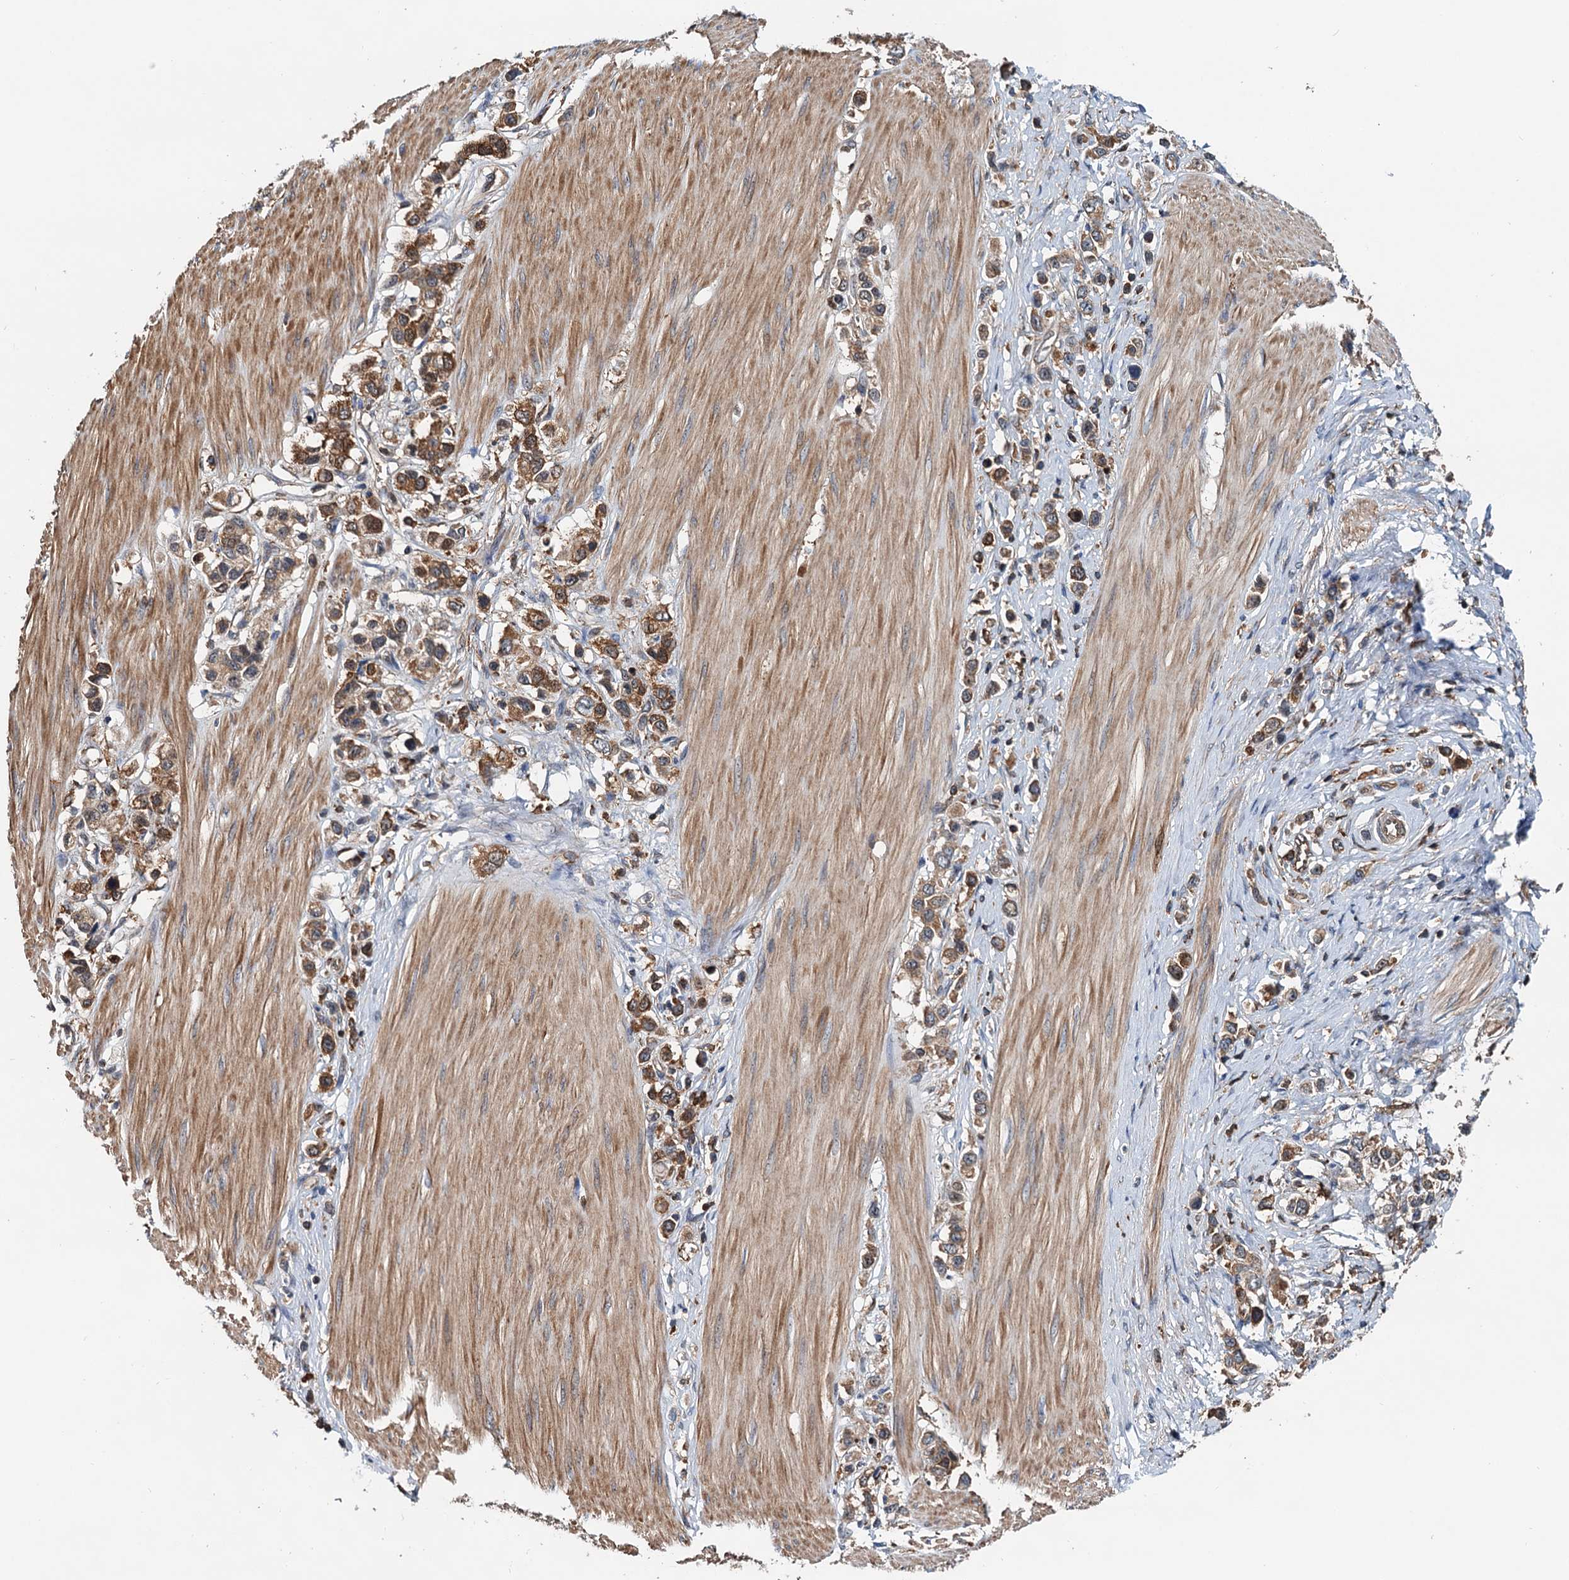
{"staining": {"intensity": "moderate", "quantity": ">75%", "location": "cytoplasmic/membranous"}, "tissue": "stomach cancer", "cell_type": "Tumor cells", "image_type": "cancer", "snomed": [{"axis": "morphology", "description": "Adenocarcinoma, NOS"}, {"axis": "topography", "description": "Stomach"}], "caption": "A high-resolution photomicrograph shows IHC staining of stomach cancer, which shows moderate cytoplasmic/membranous staining in approximately >75% of tumor cells.", "gene": "USP6NL", "patient": {"sex": "female", "age": 65}}